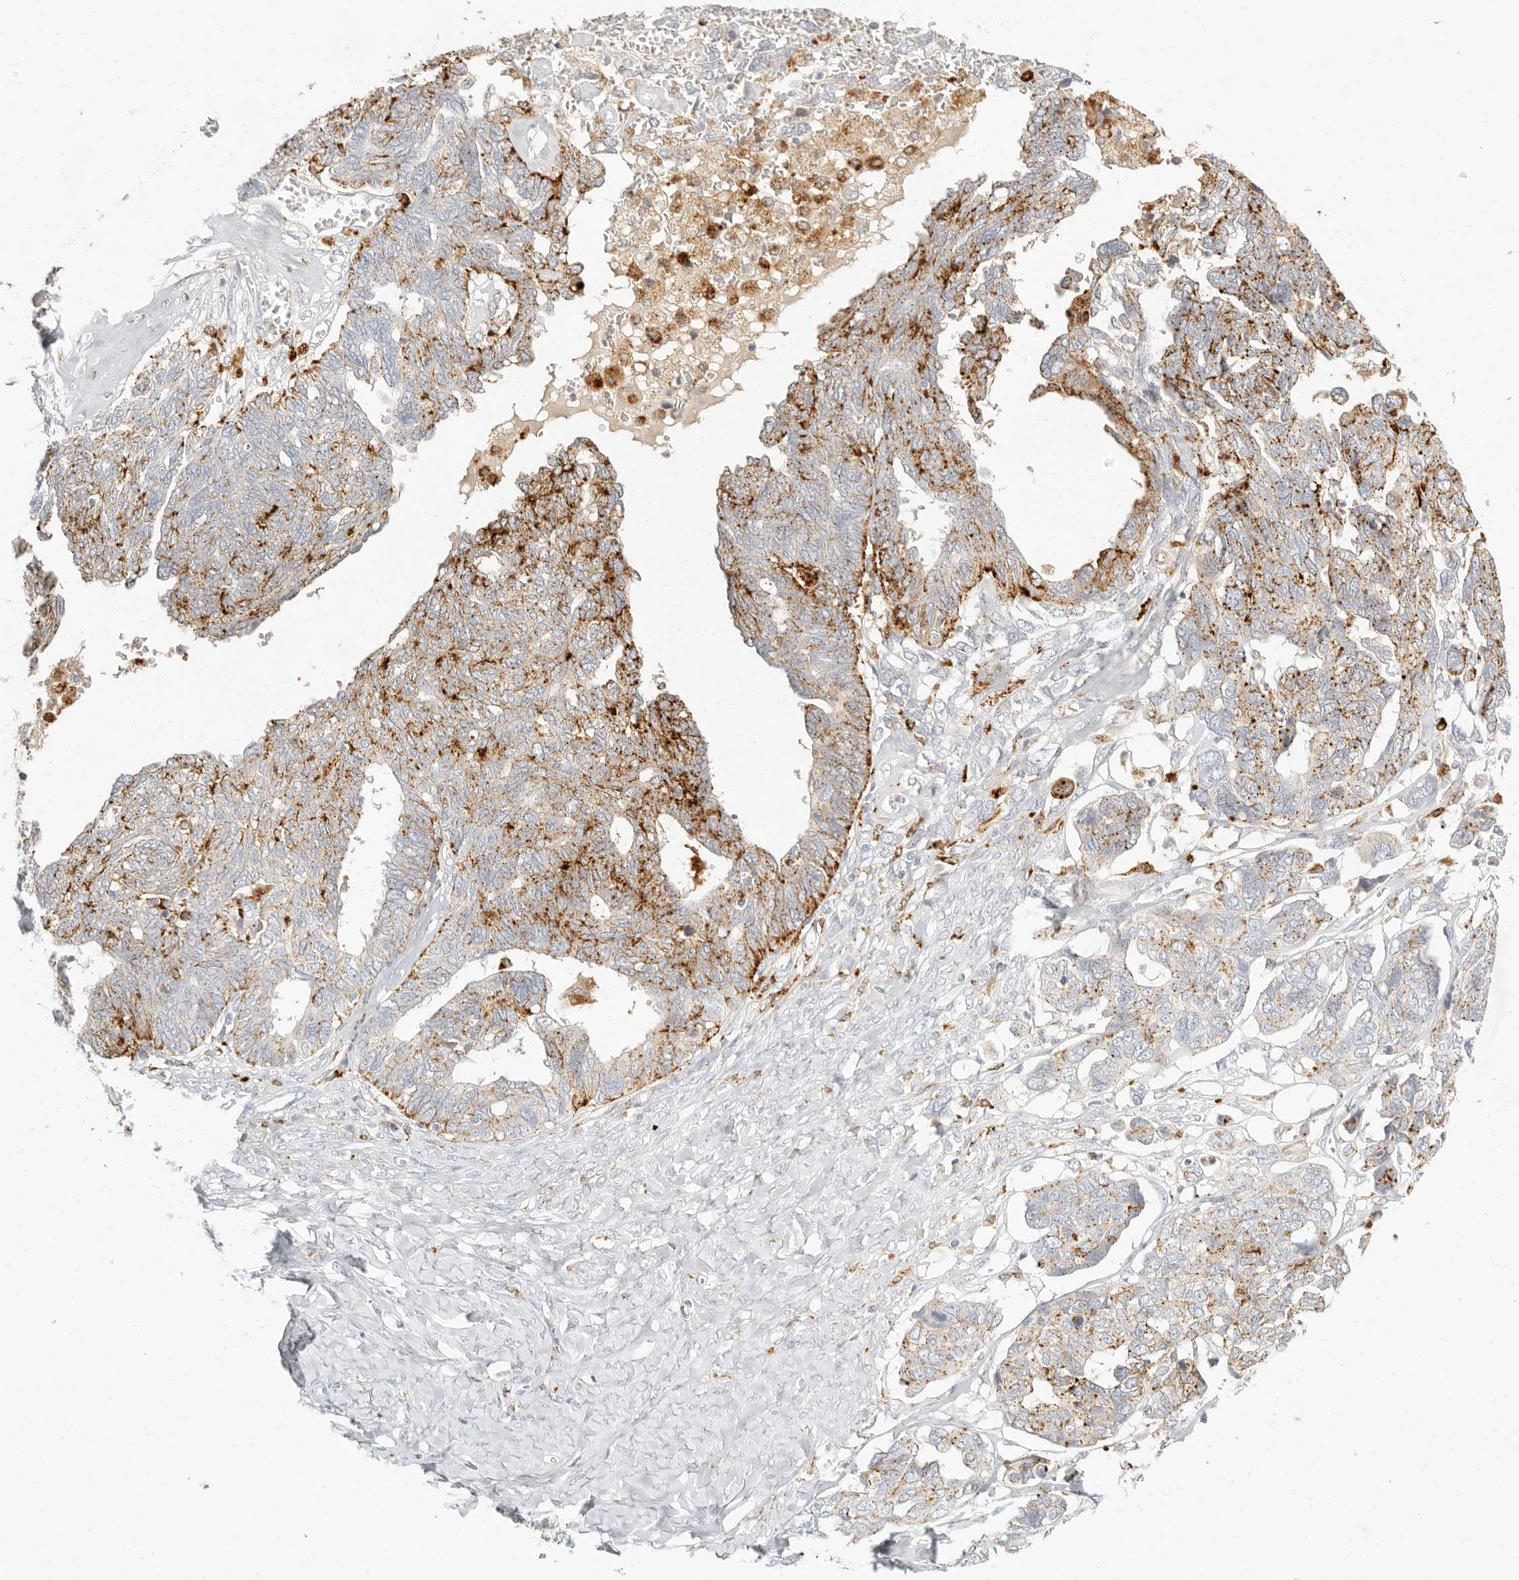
{"staining": {"intensity": "moderate", "quantity": "25%-75%", "location": "cytoplasmic/membranous"}, "tissue": "ovarian cancer", "cell_type": "Tumor cells", "image_type": "cancer", "snomed": [{"axis": "morphology", "description": "Cystadenocarcinoma, serous, NOS"}, {"axis": "topography", "description": "Ovary"}], "caption": "Ovarian serous cystadenocarcinoma stained with a protein marker displays moderate staining in tumor cells.", "gene": "RNASET2", "patient": {"sex": "female", "age": 79}}